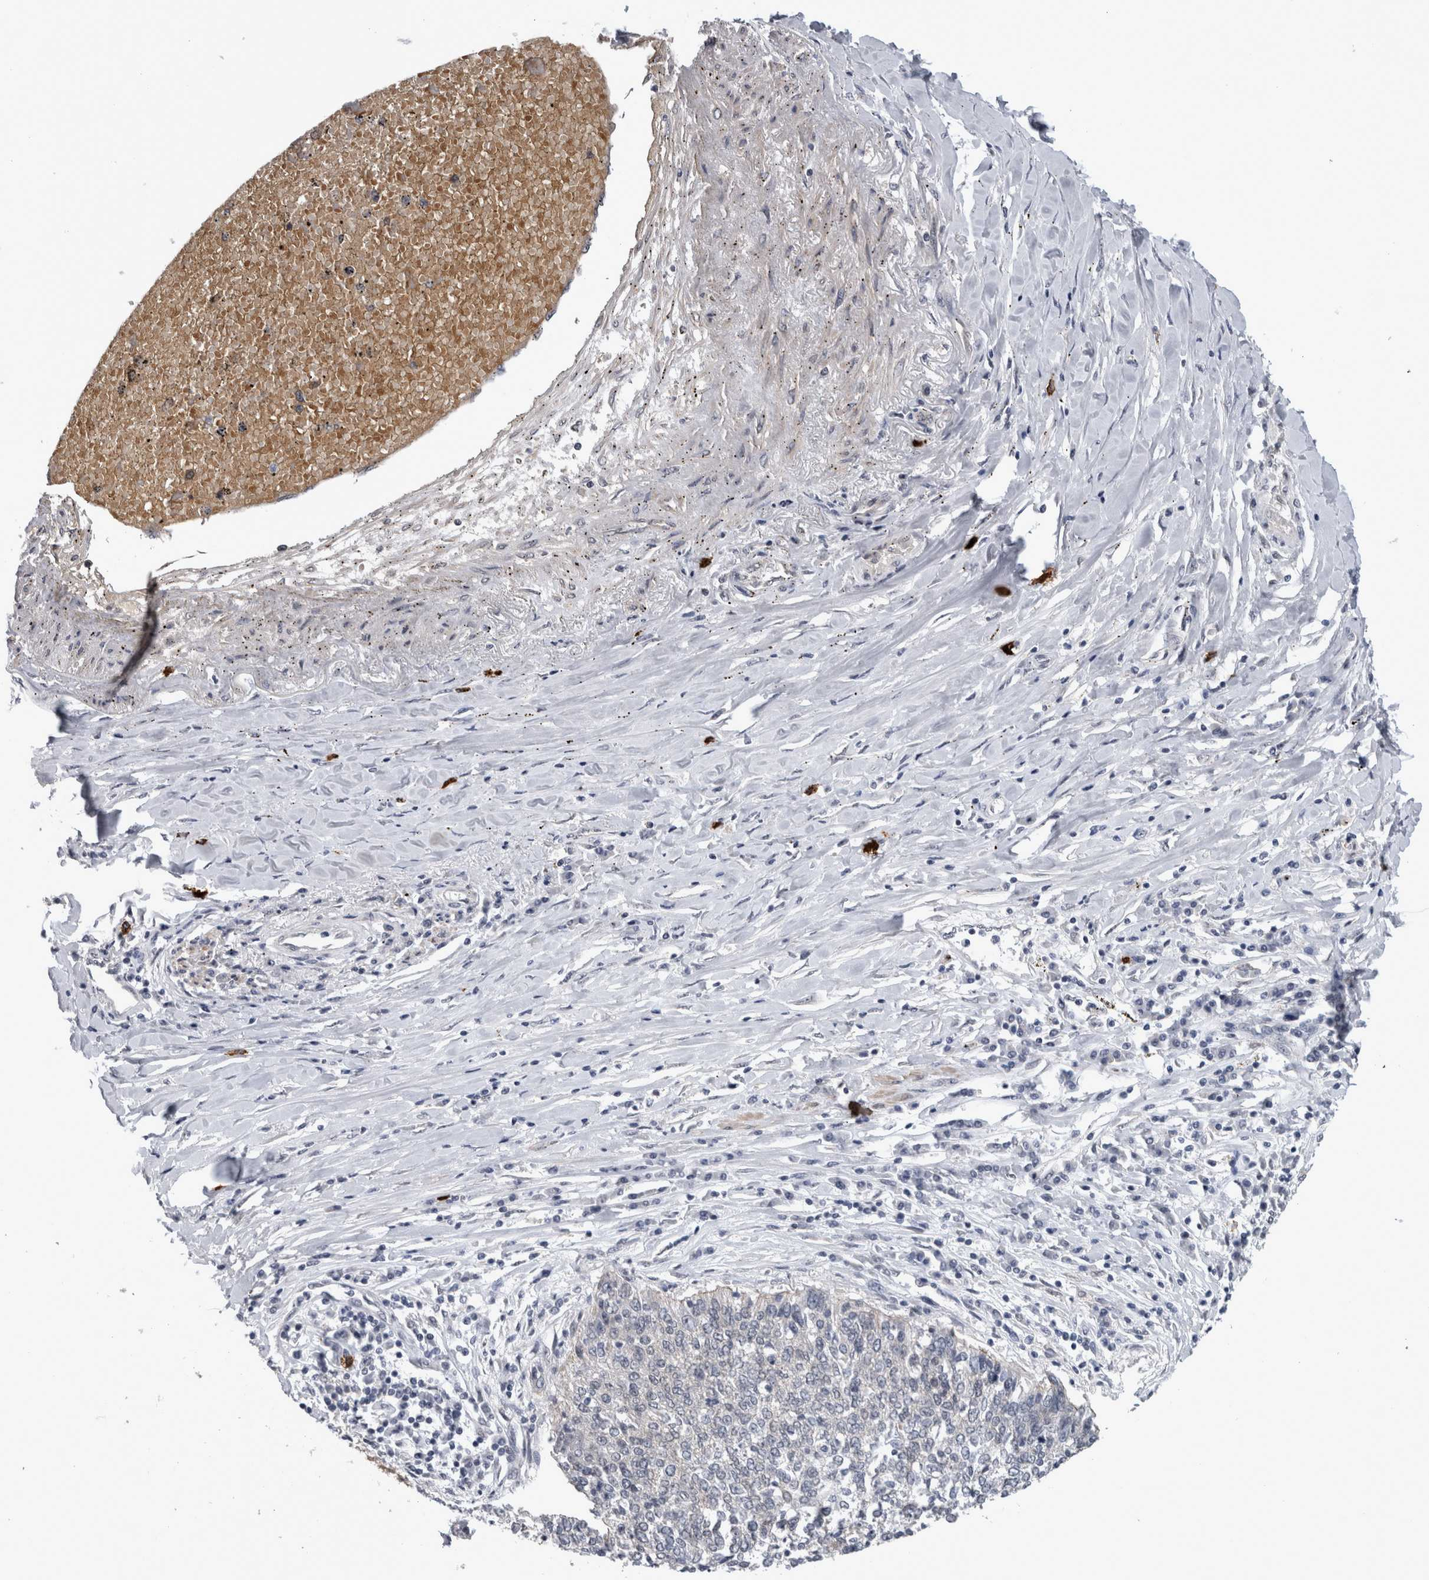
{"staining": {"intensity": "negative", "quantity": "none", "location": "none"}, "tissue": "lung cancer", "cell_type": "Tumor cells", "image_type": "cancer", "snomed": [{"axis": "morphology", "description": "Normal tissue, NOS"}, {"axis": "morphology", "description": "Squamous cell carcinoma, NOS"}, {"axis": "topography", "description": "Cartilage tissue"}, {"axis": "topography", "description": "Bronchus"}, {"axis": "topography", "description": "Lung"}, {"axis": "topography", "description": "Peripheral nerve tissue"}], "caption": "DAB (3,3'-diaminobenzidine) immunohistochemical staining of human lung cancer displays no significant positivity in tumor cells. Brightfield microscopy of immunohistochemistry (IHC) stained with DAB (3,3'-diaminobenzidine) (brown) and hematoxylin (blue), captured at high magnification.", "gene": "PEBP4", "patient": {"sex": "female", "age": 49}}